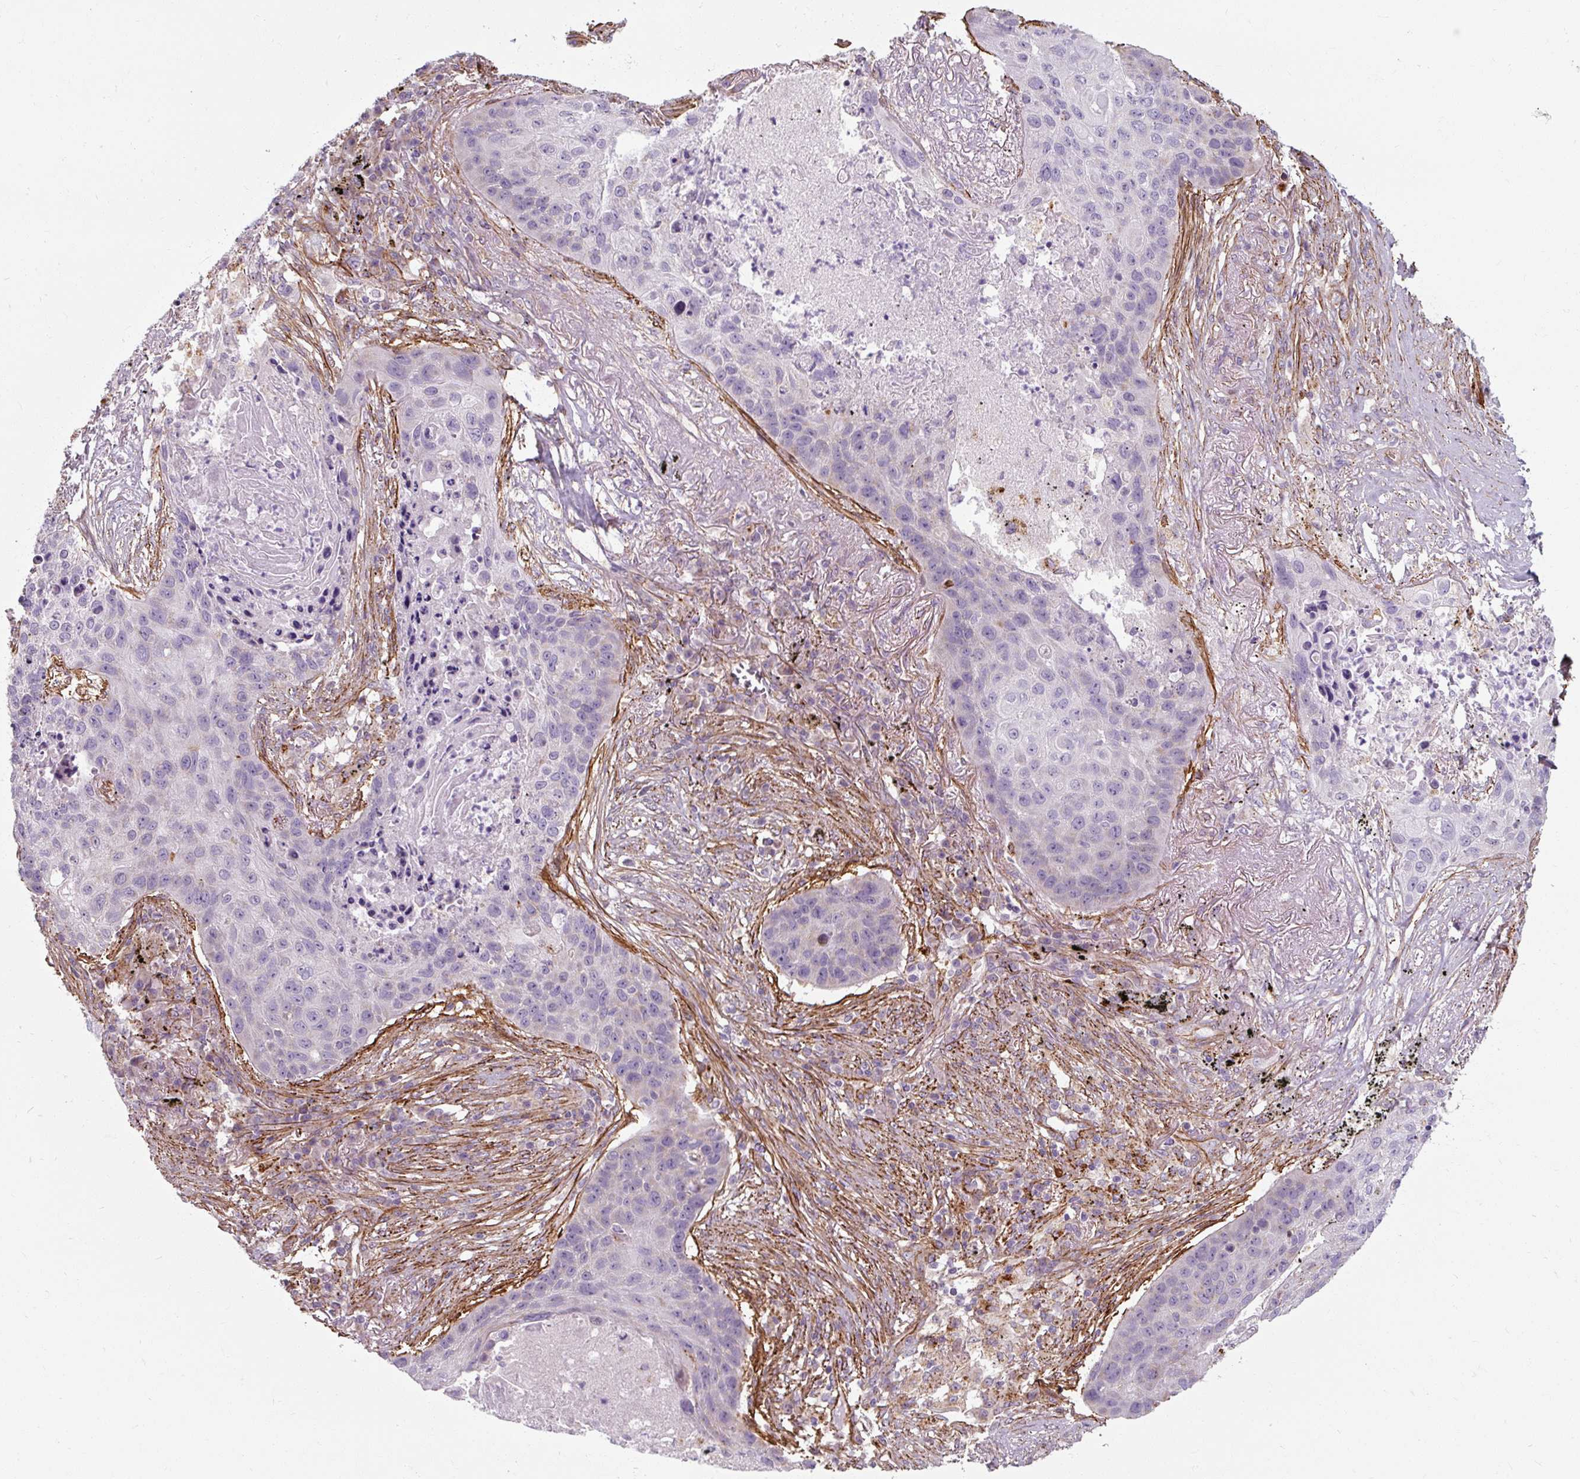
{"staining": {"intensity": "negative", "quantity": "none", "location": "none"}, "tissue": "lung cancer", "cell_type": "Tumor cells", "image_type": "cancer", "snomed": [{"axis": "morphology", "description": "Squamous cell carcinoma, NOS"}, {"axis": "topography", "description": "Lung"}], "caption": "Human lung cancer (squamous cell carcinoma) stained for a protein using IHC reveals no expression in tumor cells.", "gene": "MRPS5", "patient": {"sex": "female", "age": 63}}